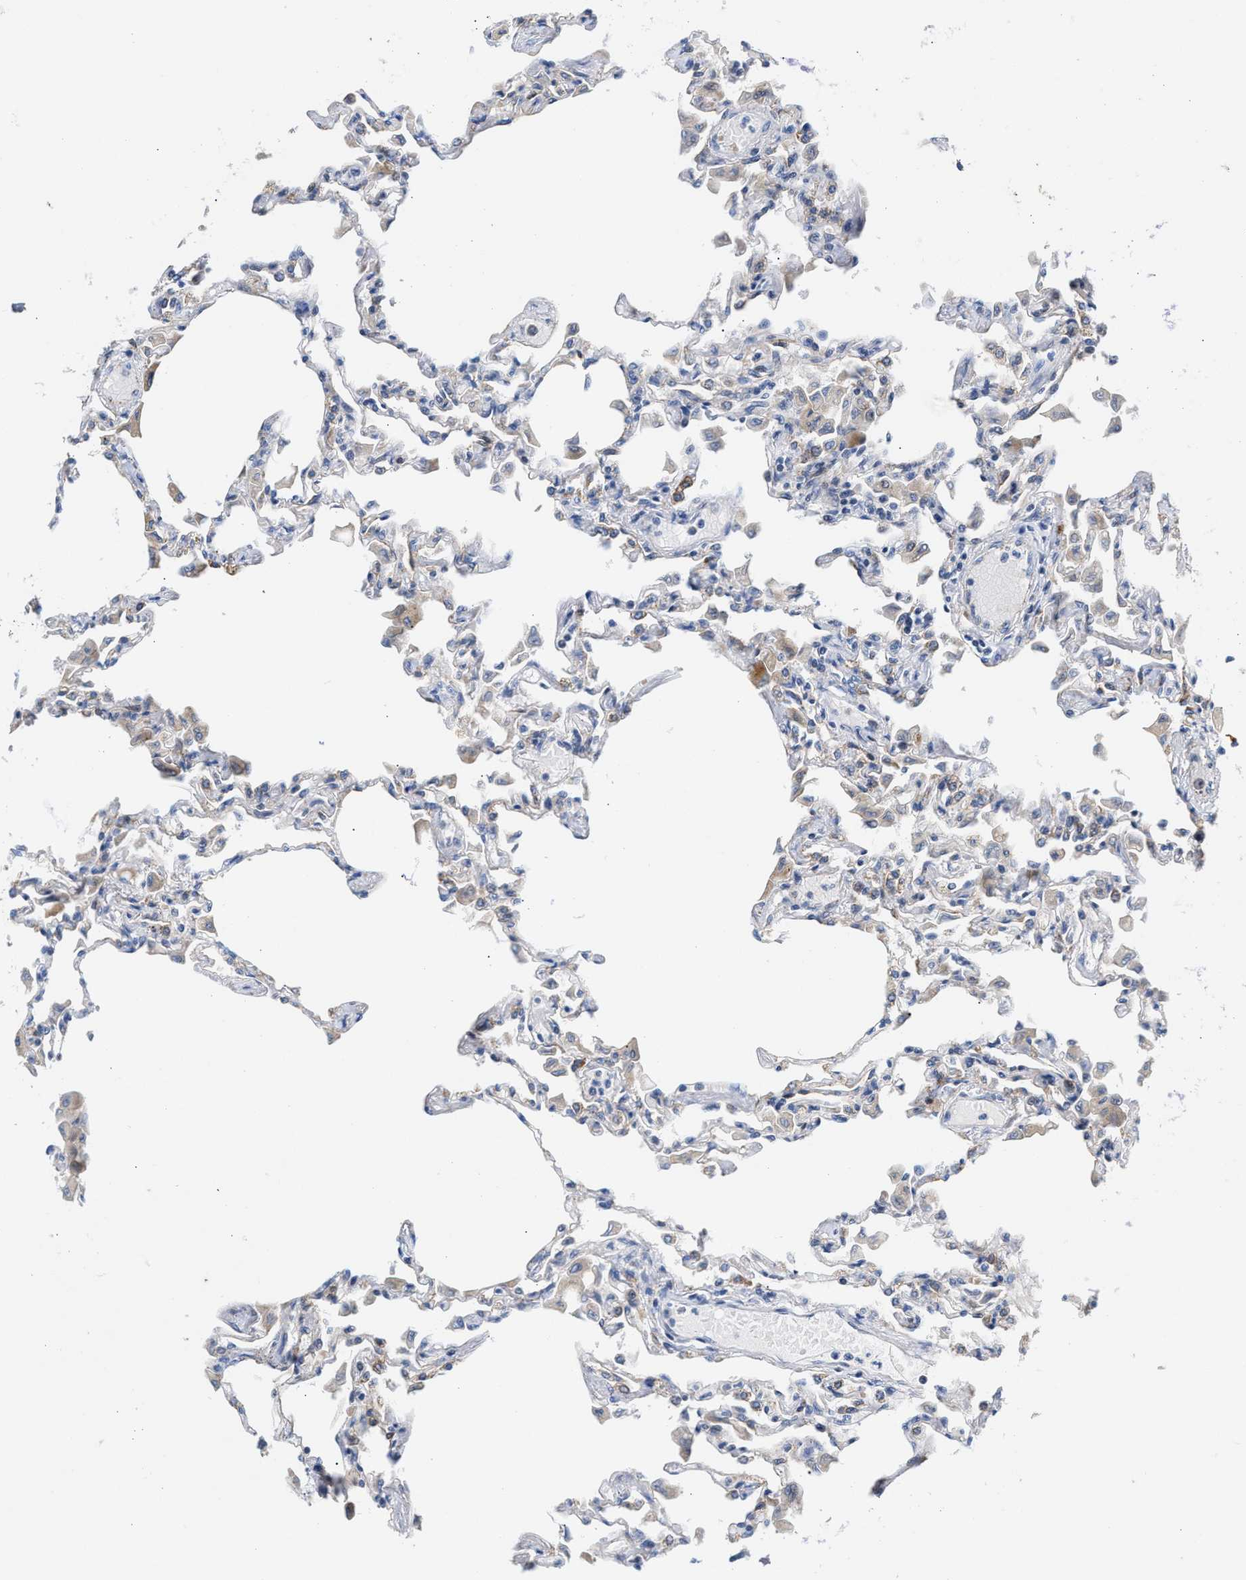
{"staining": {"intensity": "negative", "quantity": "none", "location": "none"}, "tissue": "lung", "cell_type": "Alveolar cells", "image_type": "normal", "snomed": [{"axis": "morphology", "description": "Normal tissue, NOS"}, {"axis": "topography", "description": "Bronchus"}, {"axis": "topography", "description": "Lung"}], "caption": "There is no significant expression in alveolar cells of lung. (DAB immunohistochemistry visualized using brightfield microscopy, high magnification).", "gene": "JAG1", "patient": {"sex": "female", "age": 49}}